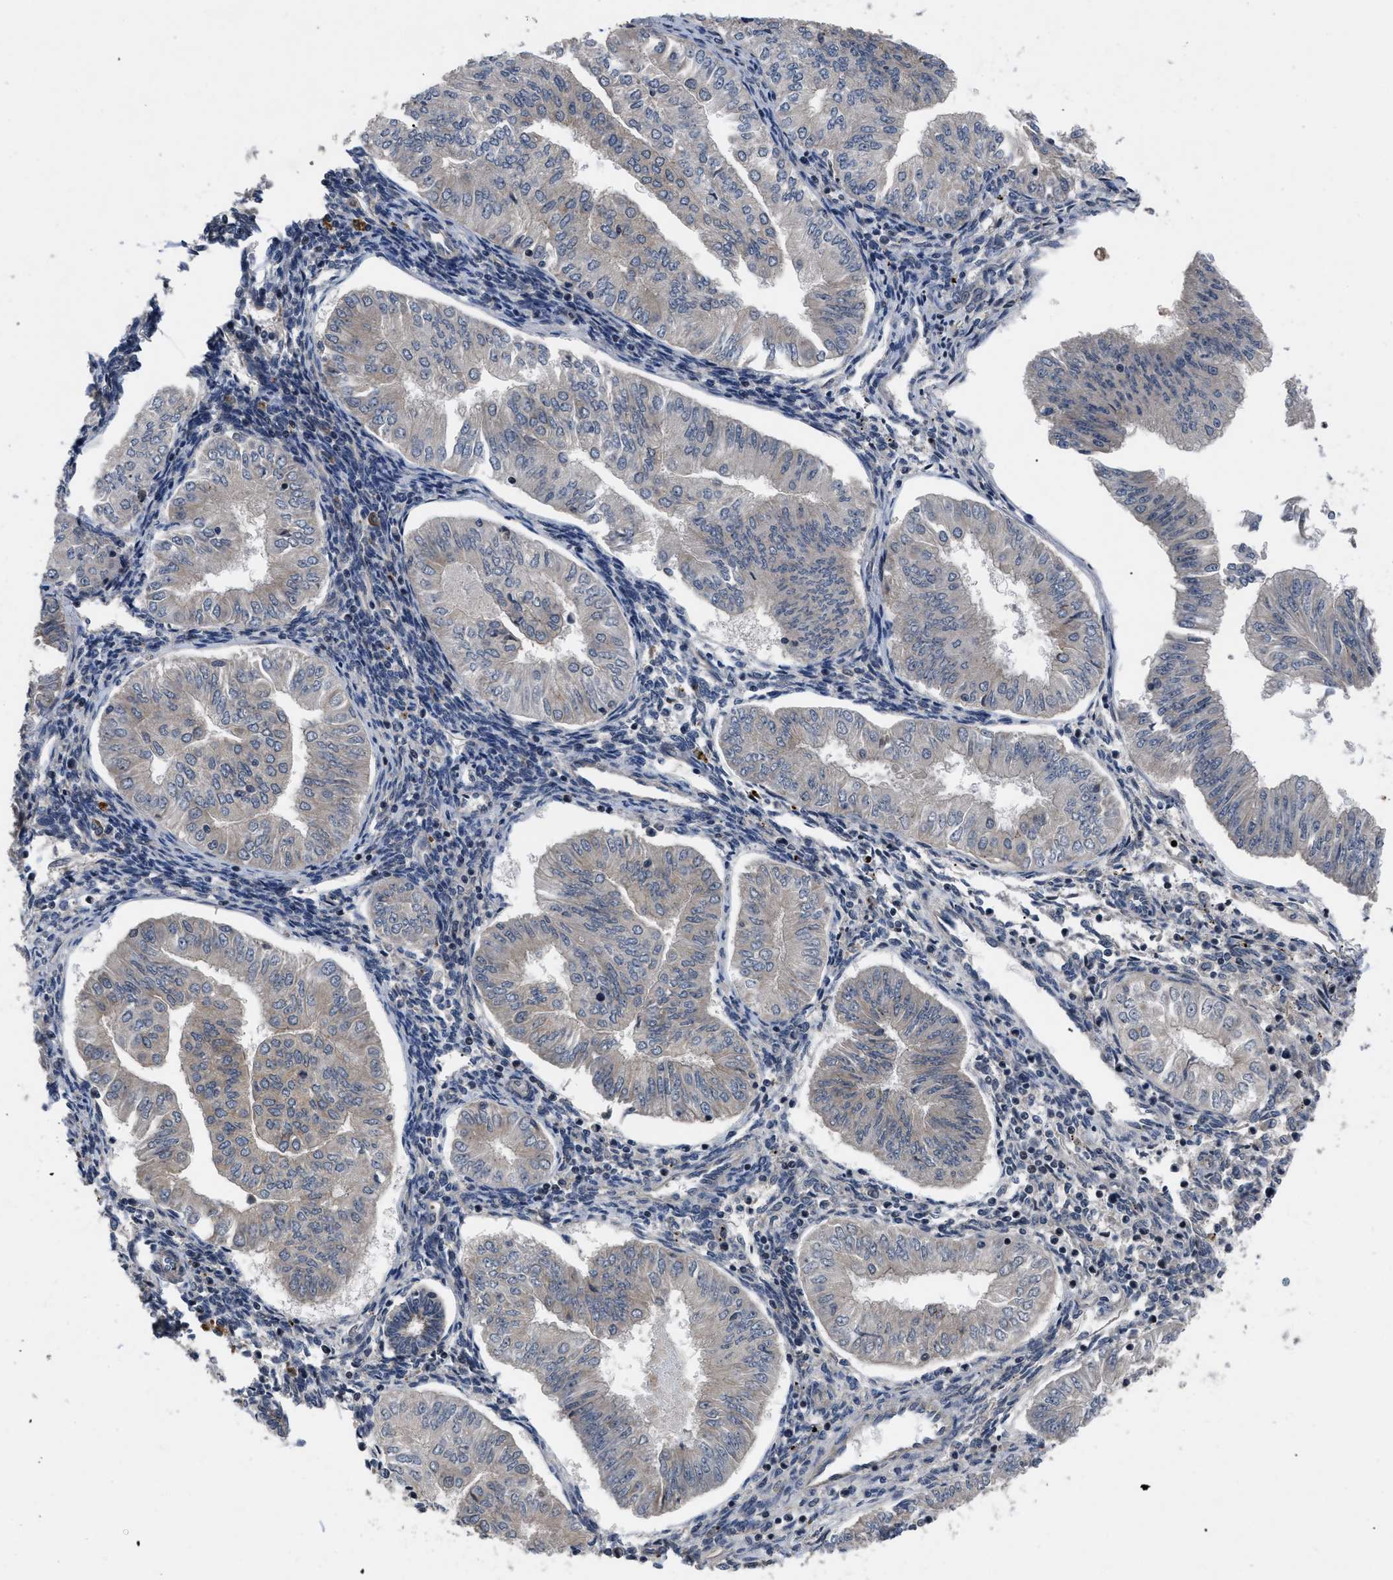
{"staining": {"intensity": "negative", "quantity": "none", "location": "none"}, "tissue": "endometrial cancer", "cell_type": "Tumor cells", "image_type": "cancer", "snomed": [{"axis": "morphology", "description": "Normal tissue, NOS"}, {"axis": "morphology", "description": "Adenocarcinoma, NOS"}, {"axis": "topography", "description": "Endometrium"}], "caption": "High magnification brightfield microscopy of endometrial cancer (adenocarcinoma) stained with DAB (3,3'-diaminobenzidine) (brown) and counterstained with hematoxylin (blue): tumor cells show no significant staining.", "gene": "DNAJC14", "patient": {"sex": "female", "age": 53}}